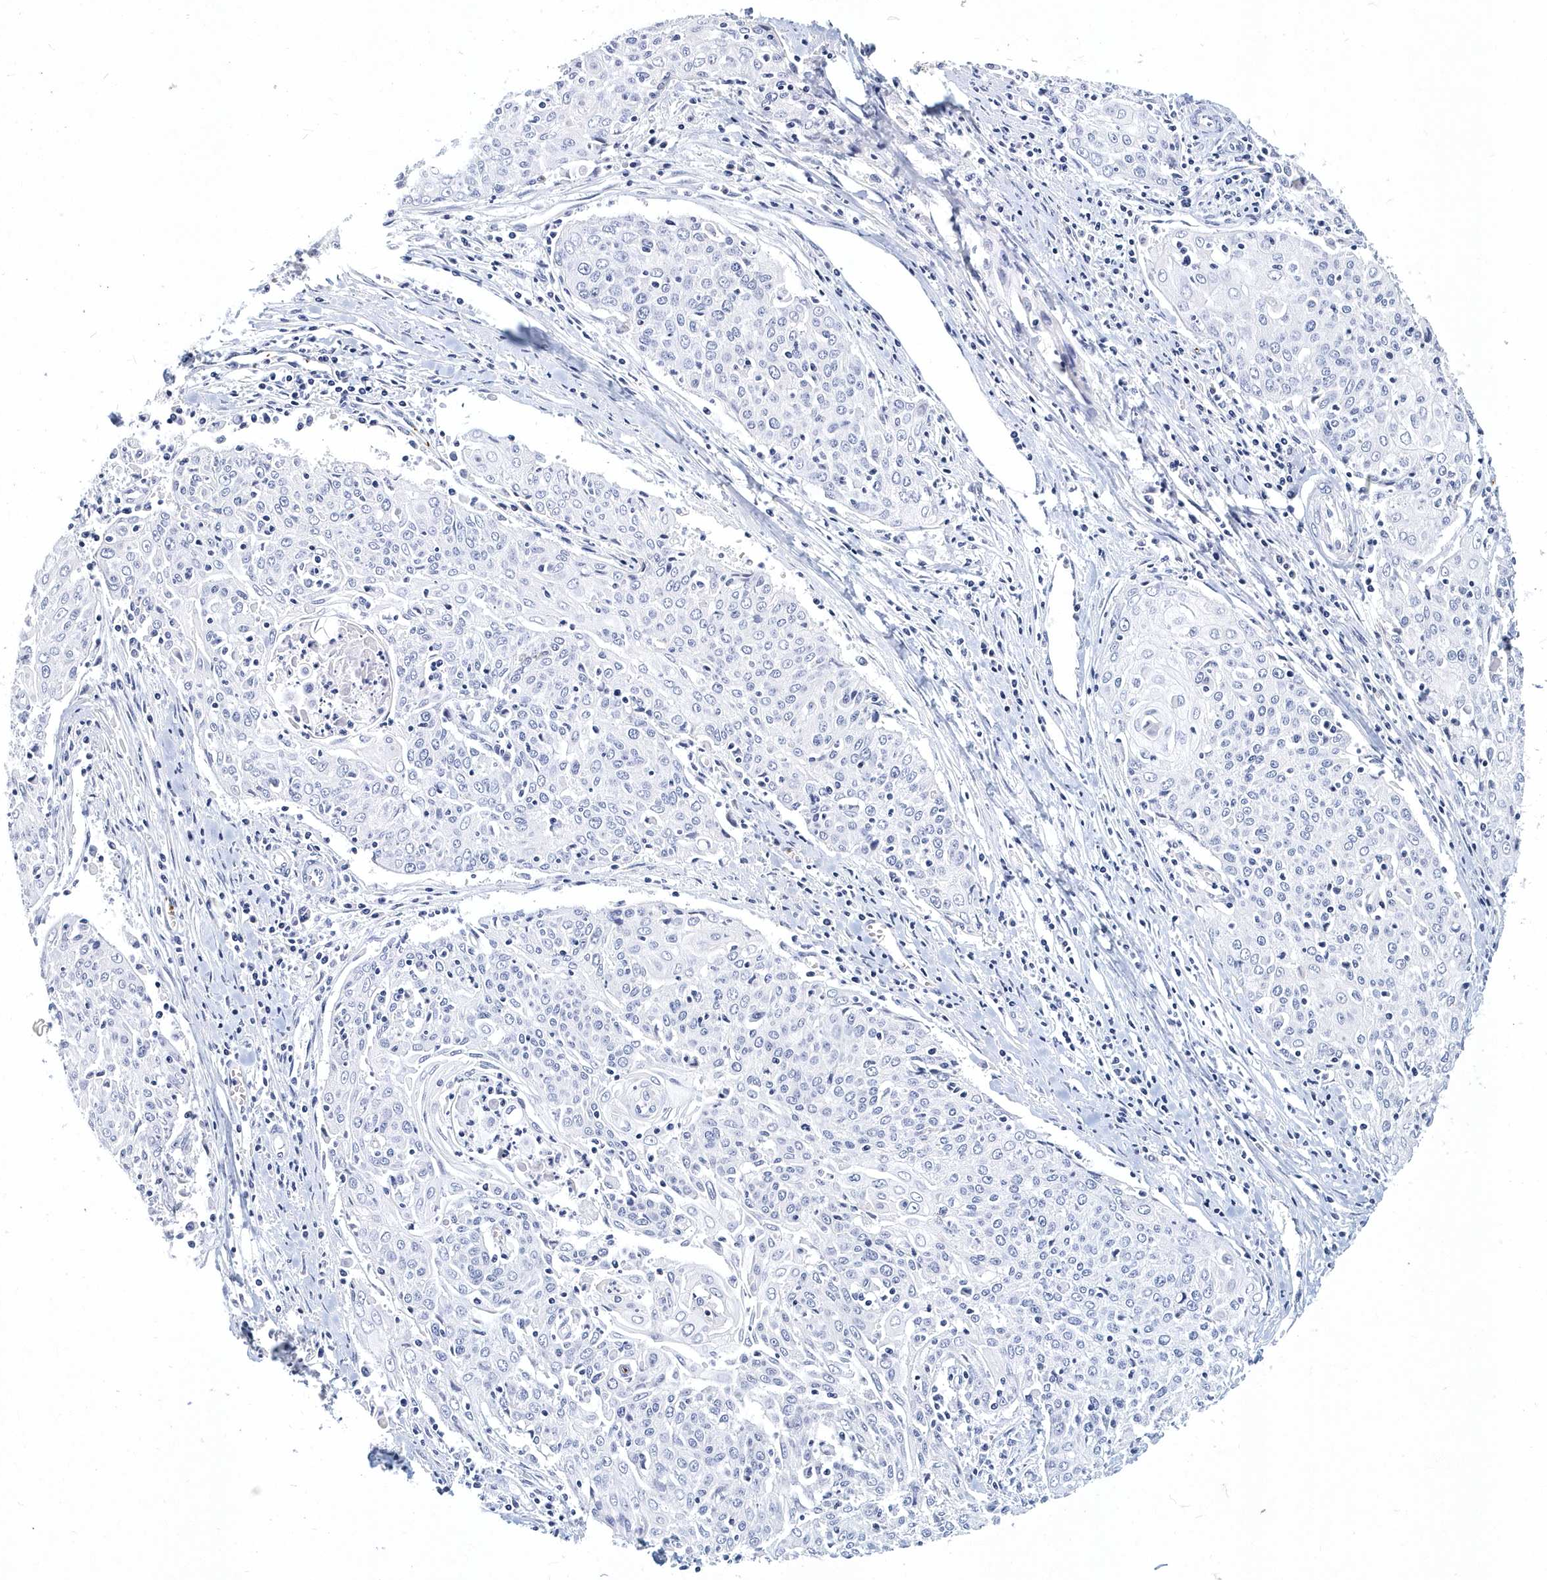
{"staining": {"intensity": "negative", "quantity": "none", "location": "none"}, "tissue": "cervical cancer", "cell_type": "Tumor cells", "image_type": "cancer", "snomed": [{"axis": "morphology", "description": "Squamous cell carcinoma, NOS"}, {"axis": "topography", "description": "Cervix"}], "caption": "Immunohistochemistry (IHC) histopathology image of cervical cancer stained for a protein (brown), which exhibits no expression in tumor cells.", "gene": "ITGA2B", "patient": {"sex": "female", "age": 48}}